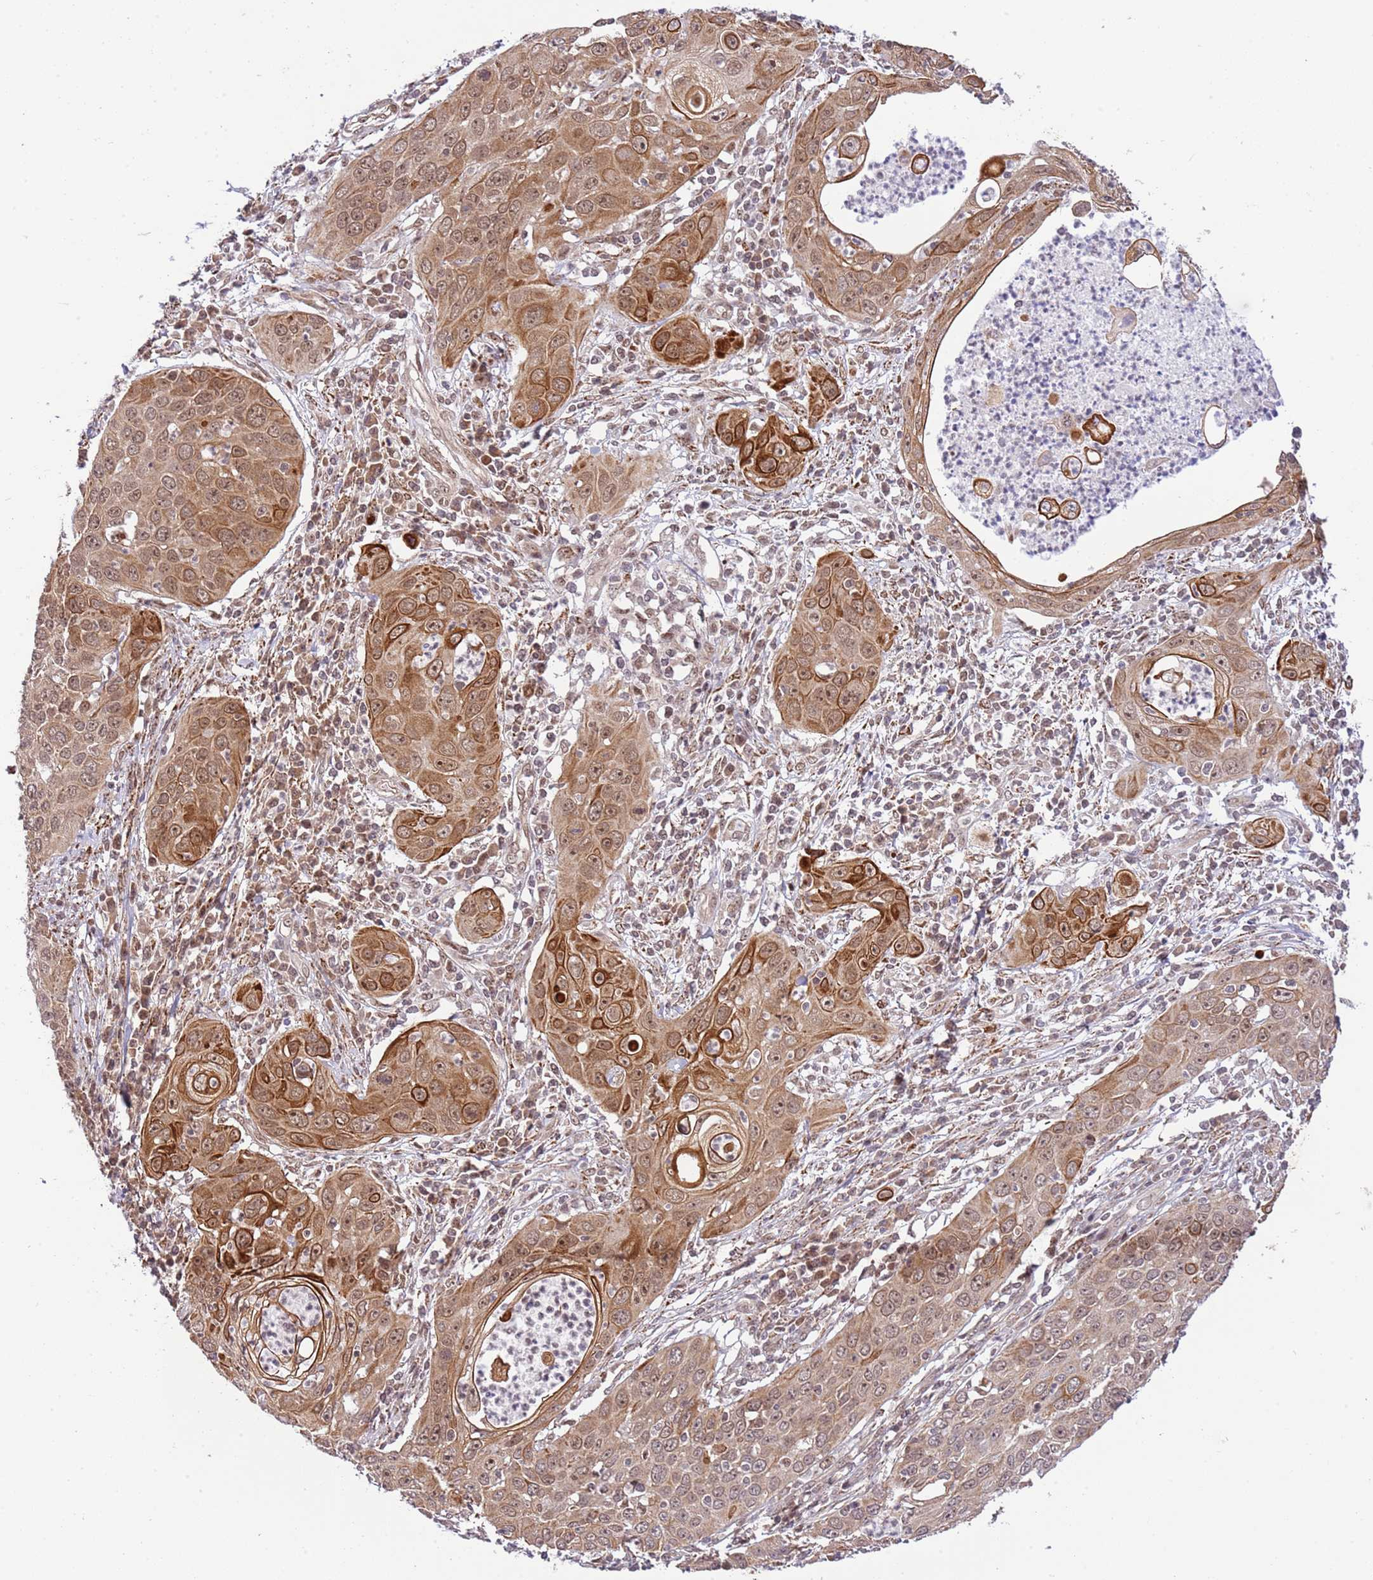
{"staining": {"intensity": "moderate", "quantity": ">75%", "location": "cytoplasmic/membranous,nuclear"}, "tissue": "cervical cancer", "cell_type": "Tumor cells", "image_type": "cancer", "snomed": [{"axis": "morphology", "description": "Squamous cell carcinoma, NOS"}, {"axis": "topography", "description": "Cervix"}], "caption": "The histopathology image reveals immunohistochemical staining of squamous cell carcinoma (cervical). There is moderate cytoplasmic/membranous and nuclear positivity is appreciated in approximately >75% of tumor cells. The staining was performed using DAB (3,3'-diaminobenzidine) to visualize the protein expression in brown, while the nuclei were stained in blue with hematoxylin (Magnification: 20x).", "gene": "CHD1", "patient": {"sex": "female", "age": 36}}